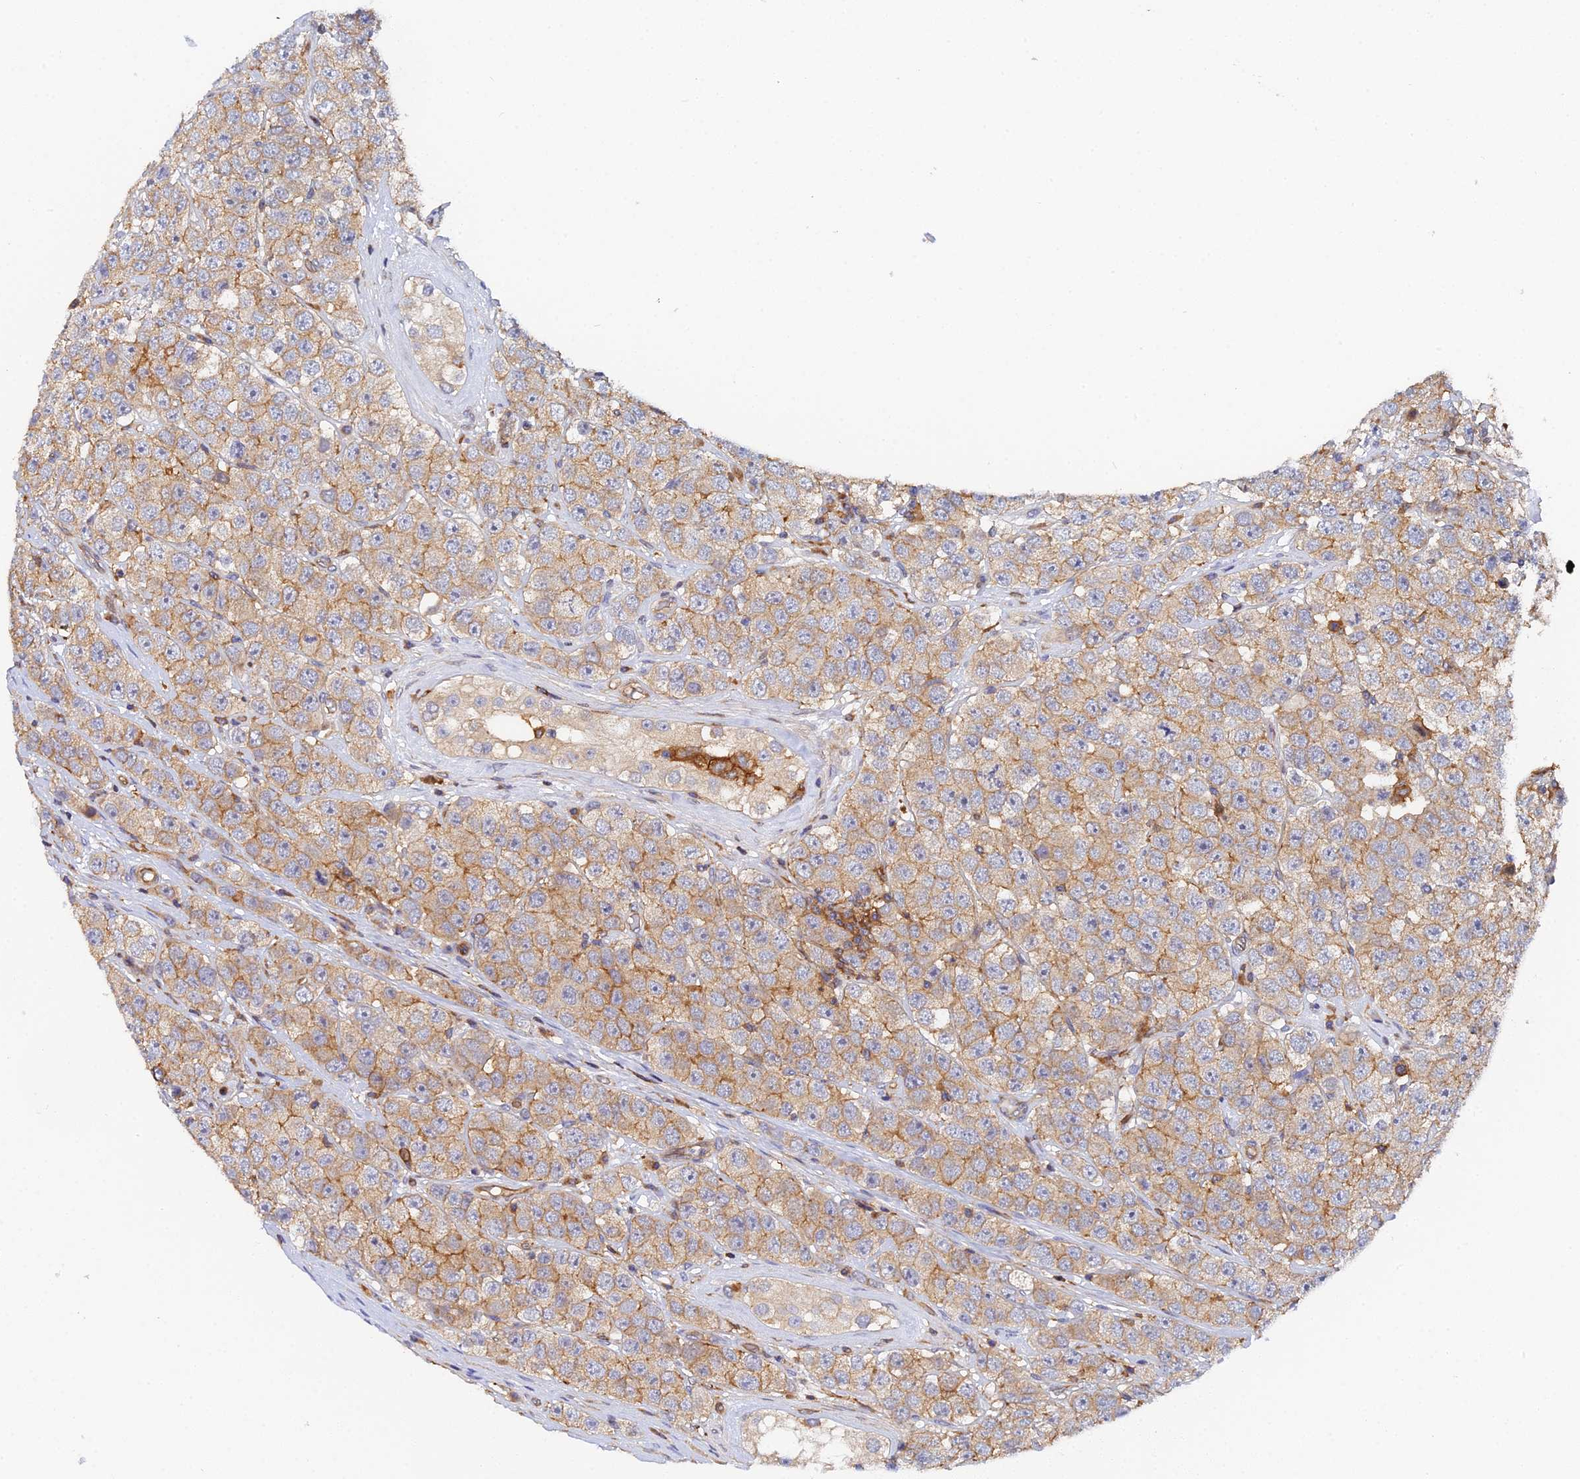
{"staining": {"intensity": "moderate", "quantity": ">75%", "location": "cytoplasmic/membranous"}, "tissue": "testis cancer", "cell_type": "Tumor cells", "image_type": "cancer", "snomed": [{"axis": "morphology", "description": "Seminoma, NOS"}, {"axis": "topography", "description": "Testis"}], "caption": "The photomicrograph demonstrates staining of testis cancer, revealing moderate cytoplasmic/membranous protein staining (brown color) within tumor cells.", "gene": "GNG5B", "patient": {"sex": "male", "age": 28}}